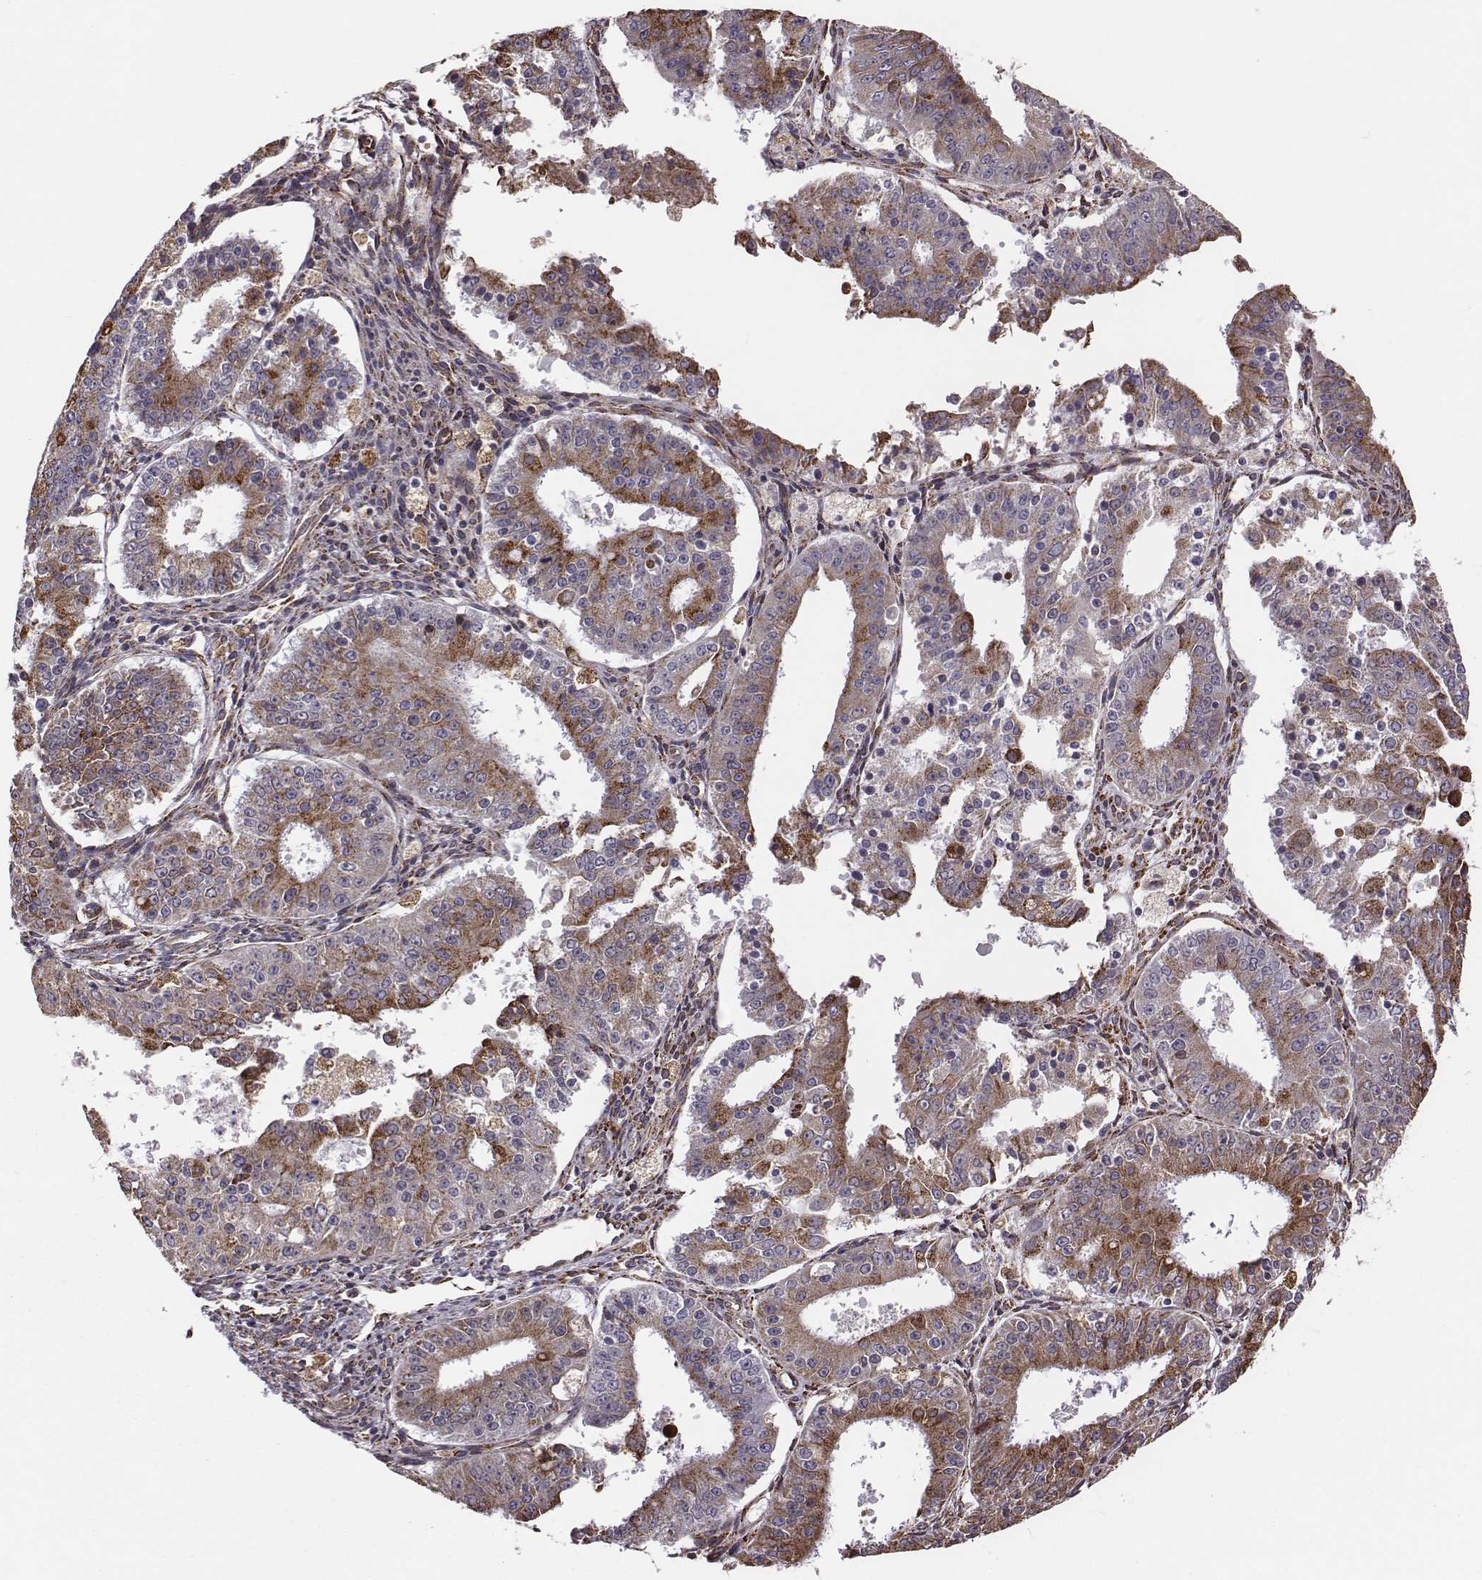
{"staining": {"intensity": "moderate", "quantity": ">75%", "location": "cytoplasmic/membranous"}, "tissue": "ovarian cancer", "cell_type": "Tumor cells", "image_type": "cancer", "snomed": [{"axis": "morphology", "description": "Carcinoma, endometroid"}, {"axis": "topography", "description": "Ovary"}], "caption": "Protein staining of ovarian endometroid carcinoma tissue demonstrates moderate cytoplasmic/membranous positivity in approximately >75% of tumor cells.", "gene": "SELENOI", "patient": {"sex": "female", "age": 42}}